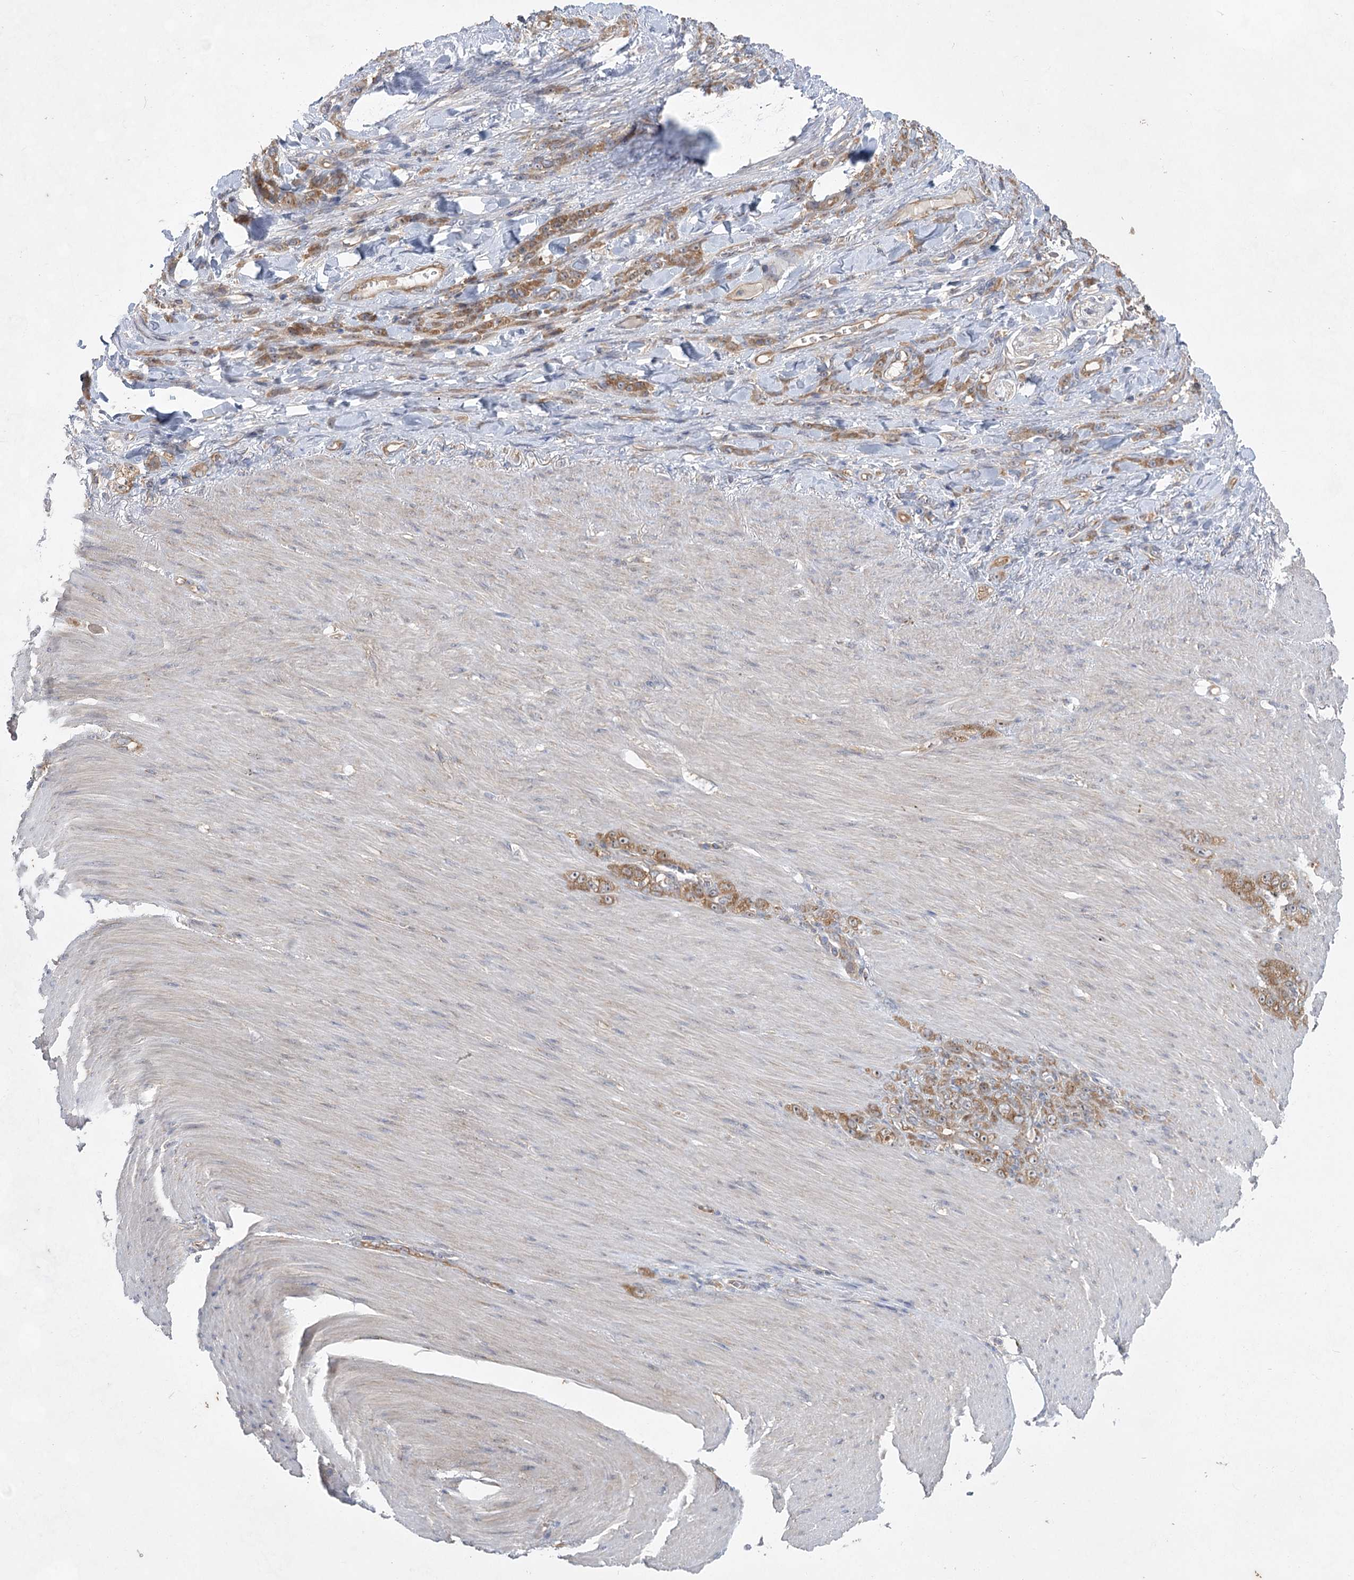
{"staining": {"intensity": "moderate", "quantity": ">75%", "location": "cytoplasmic/membranous"}, "tissue": "stomach cancer", "cell_type": "Tumor cells", "image_type": "cancer", "snomed": [{"axis": "morphology", "description": "Normal tissue, NOS"}, {"axis": "morphology", "description": "Adenocarcinoma, NOS"}, {"axis": "topography", "description": "Stomach"}], "caption": "Human stomach adenocarcinoma stained for a protein (brown) shows moderate cytoplasmic/membranous positive expression in about >75% of tumor cells.", "gene": "EIF3A", "patient": {"sex": "male", "age": 82}}